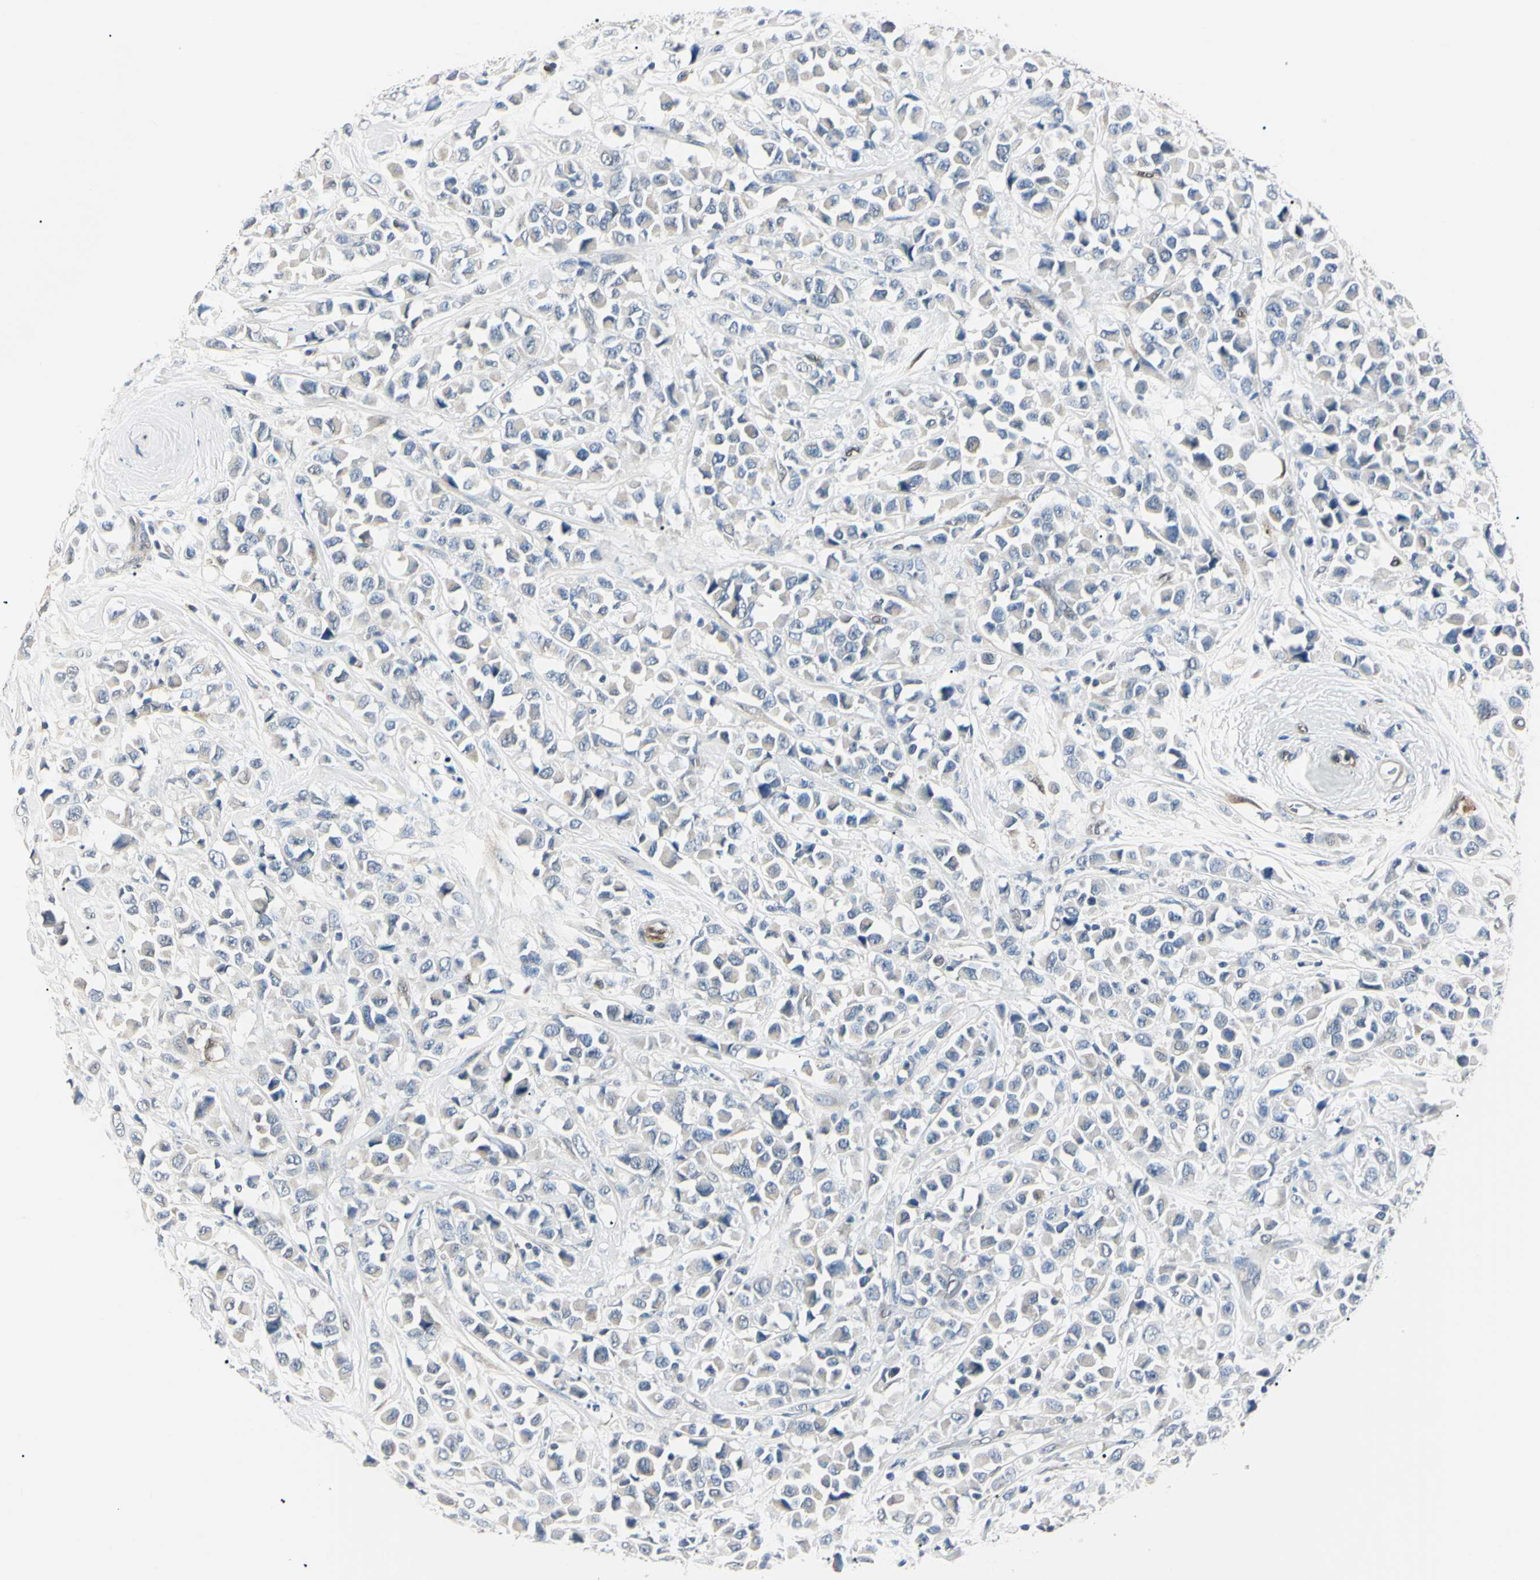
{"staining": {"intensity": "negative", "quantity": "none", "location": "none"}, "tissue": "breast cancer", "cell_type": "Tumor cells", "image_type": "cancer", "snomed": [{"axis": "morphology", "description": "Duct carcinoma"}, {"axis": "topography", "description": "Breast"}], "caption": "The photomicrograph displays no staining of tumor cells in breast cancer.", "gene": "AKR1C3", "patient": {"sex": "female", "age": 61}}